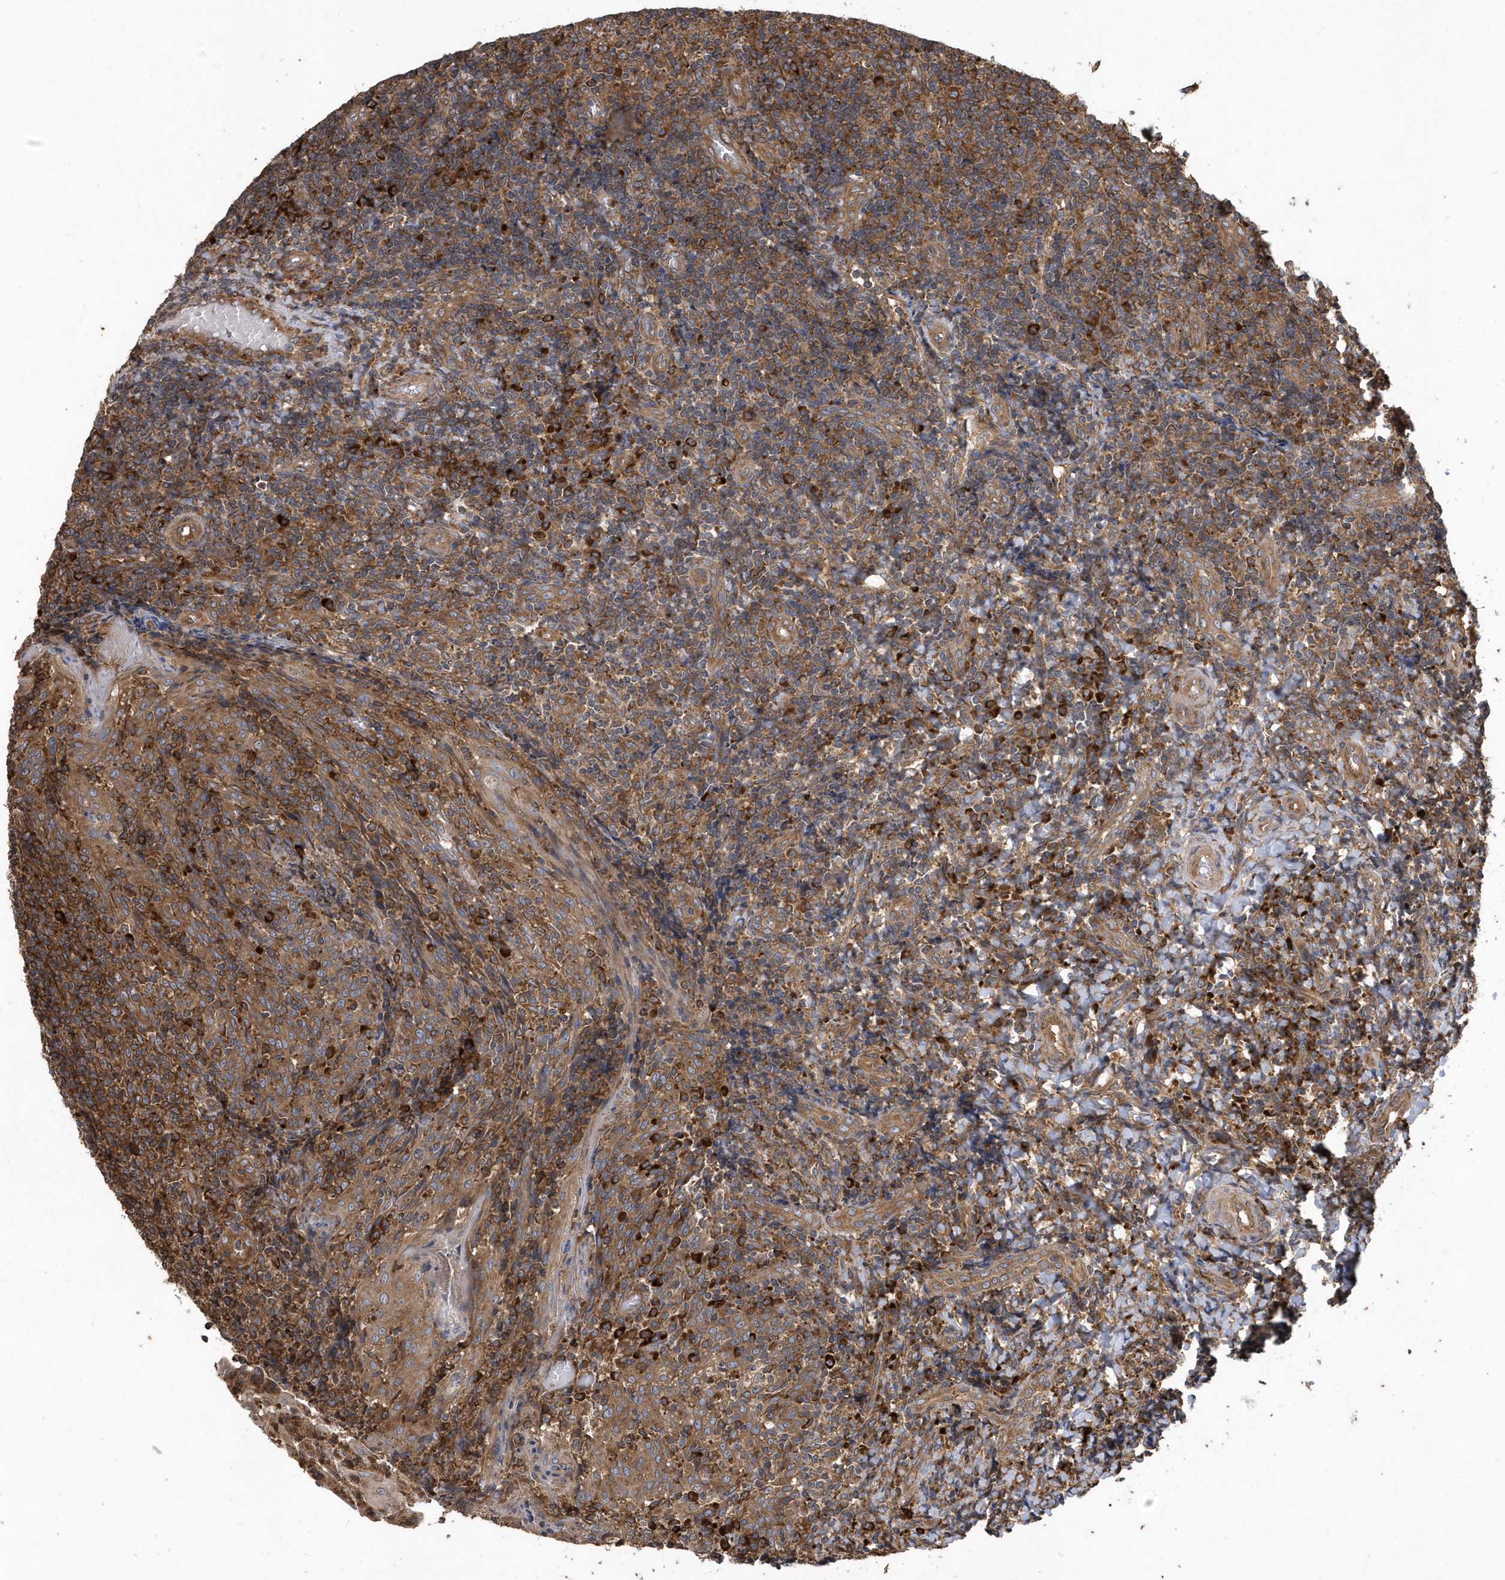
{"staining": {"intensity": "moderate", "quantity": ">75%", "location": "cytoplasmic/membranous"}, "tissue": "tonsil", "cell_type": "Germinal center cells", "image_type": "normal", "snomed": [{"axis": "morphology", "description": "Normal tissue, NOS"}, {"axis": "topography", "description": "Tonsil"}], "caption": "A medium amount of moderate cytoplasmic/membranous expression is identified in approximately >75% of germinal center cells in unremarkable tonsil.", "gene": "WASHC5", "patient": {"sex": "female", "age": 19}}